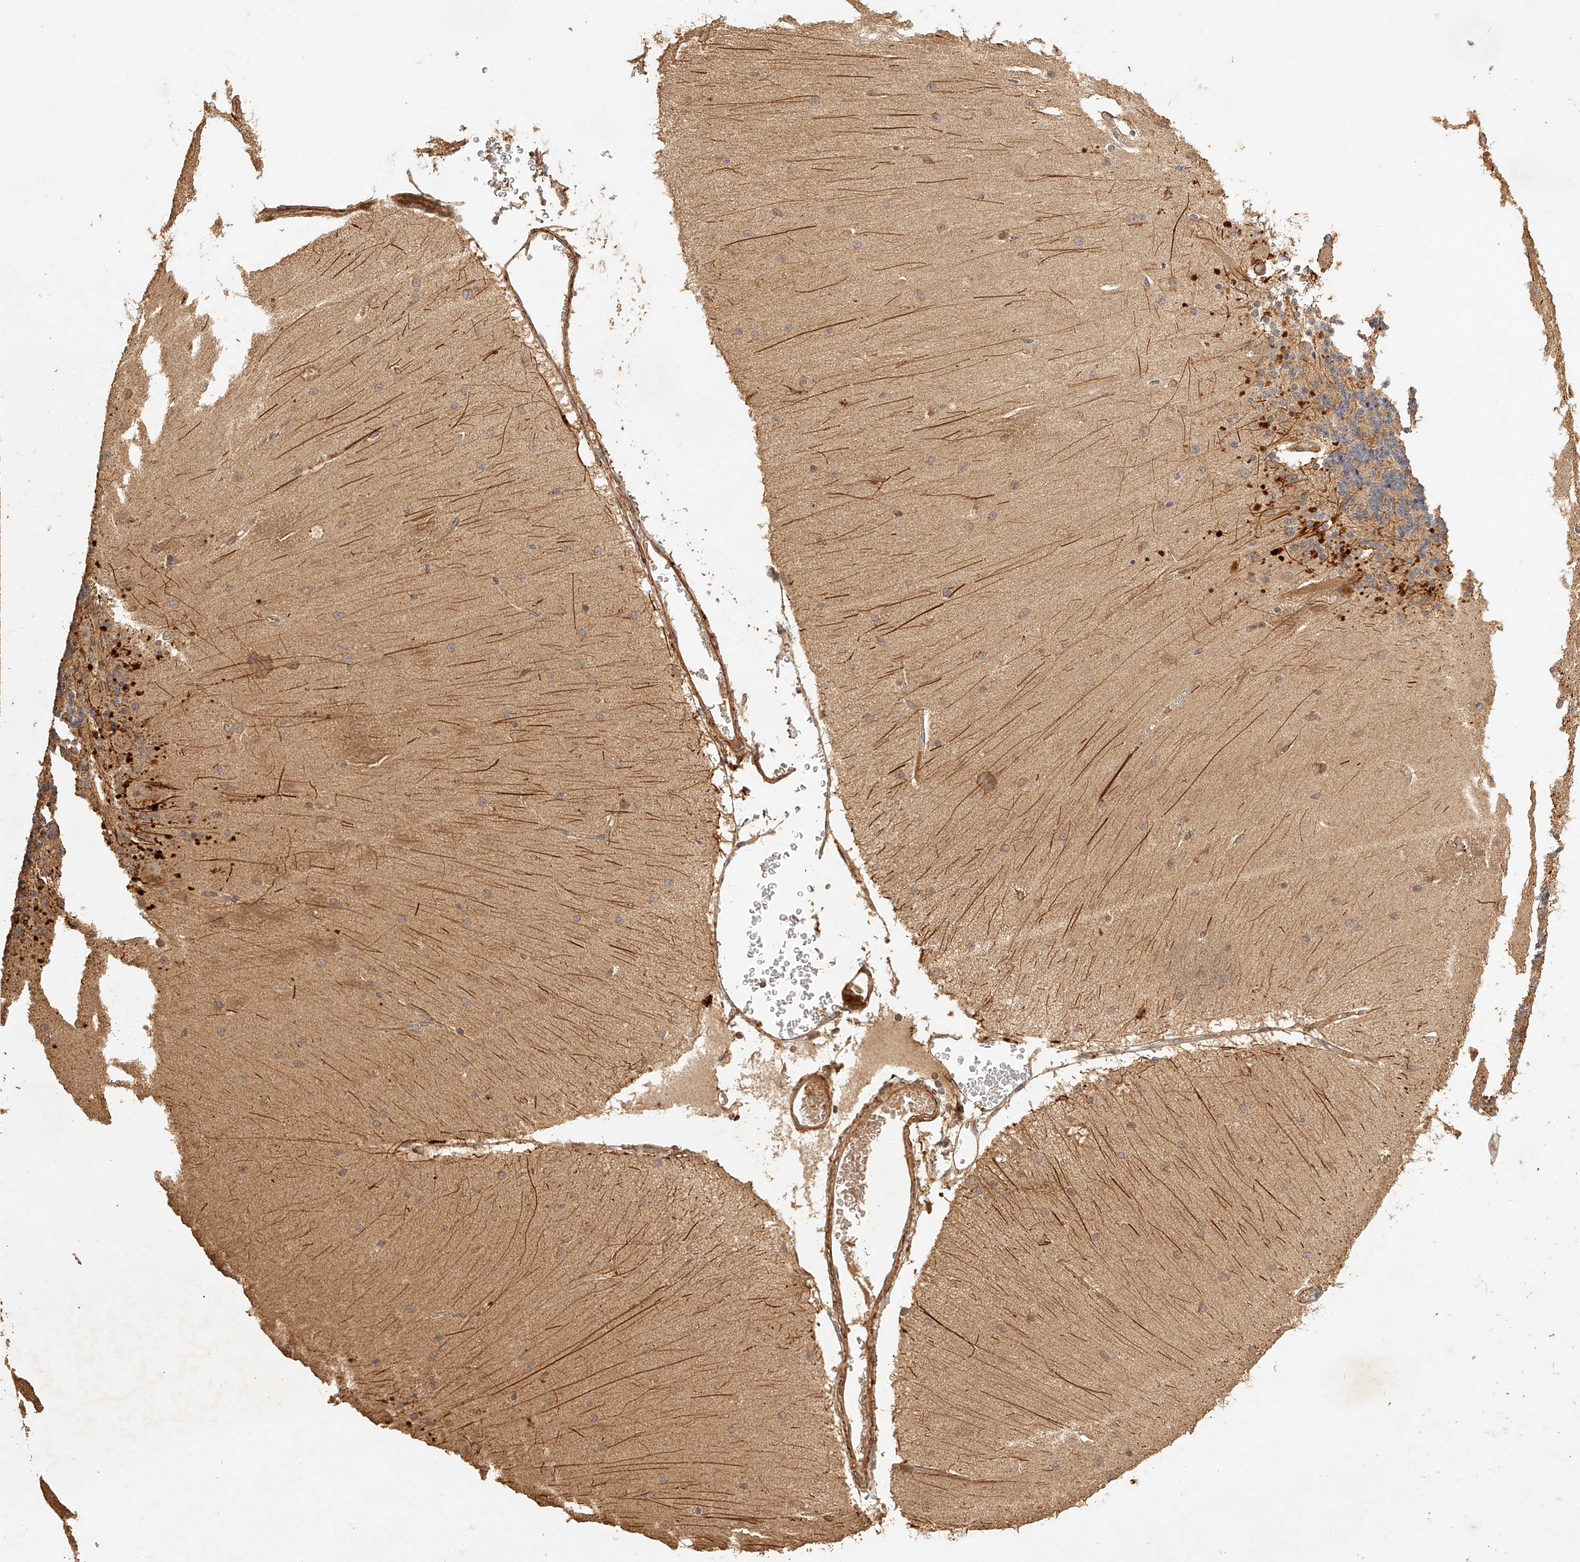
{"staining": {"intensity": "moderate", "quantity": ">75%", "location": "cytoplasmic/membranous"}, "tissue": "cerebellum", "cell_type": "Cells in granular layer", "image_type": "normal", "snomed": [{"axis": "morphology", "description": "Normal tissue, NOS"}, {"axis": "topography", "description": "Cerebellum"}], "caption": "Immunohistochemistry (IHC) of benign cerebellum reveals medium levels of moderate cytoplasmic/membranous expression in about >75% of cells in granular layer.", "gene": "NSMAF", "patient": {"sex": "female", "age": 54}}